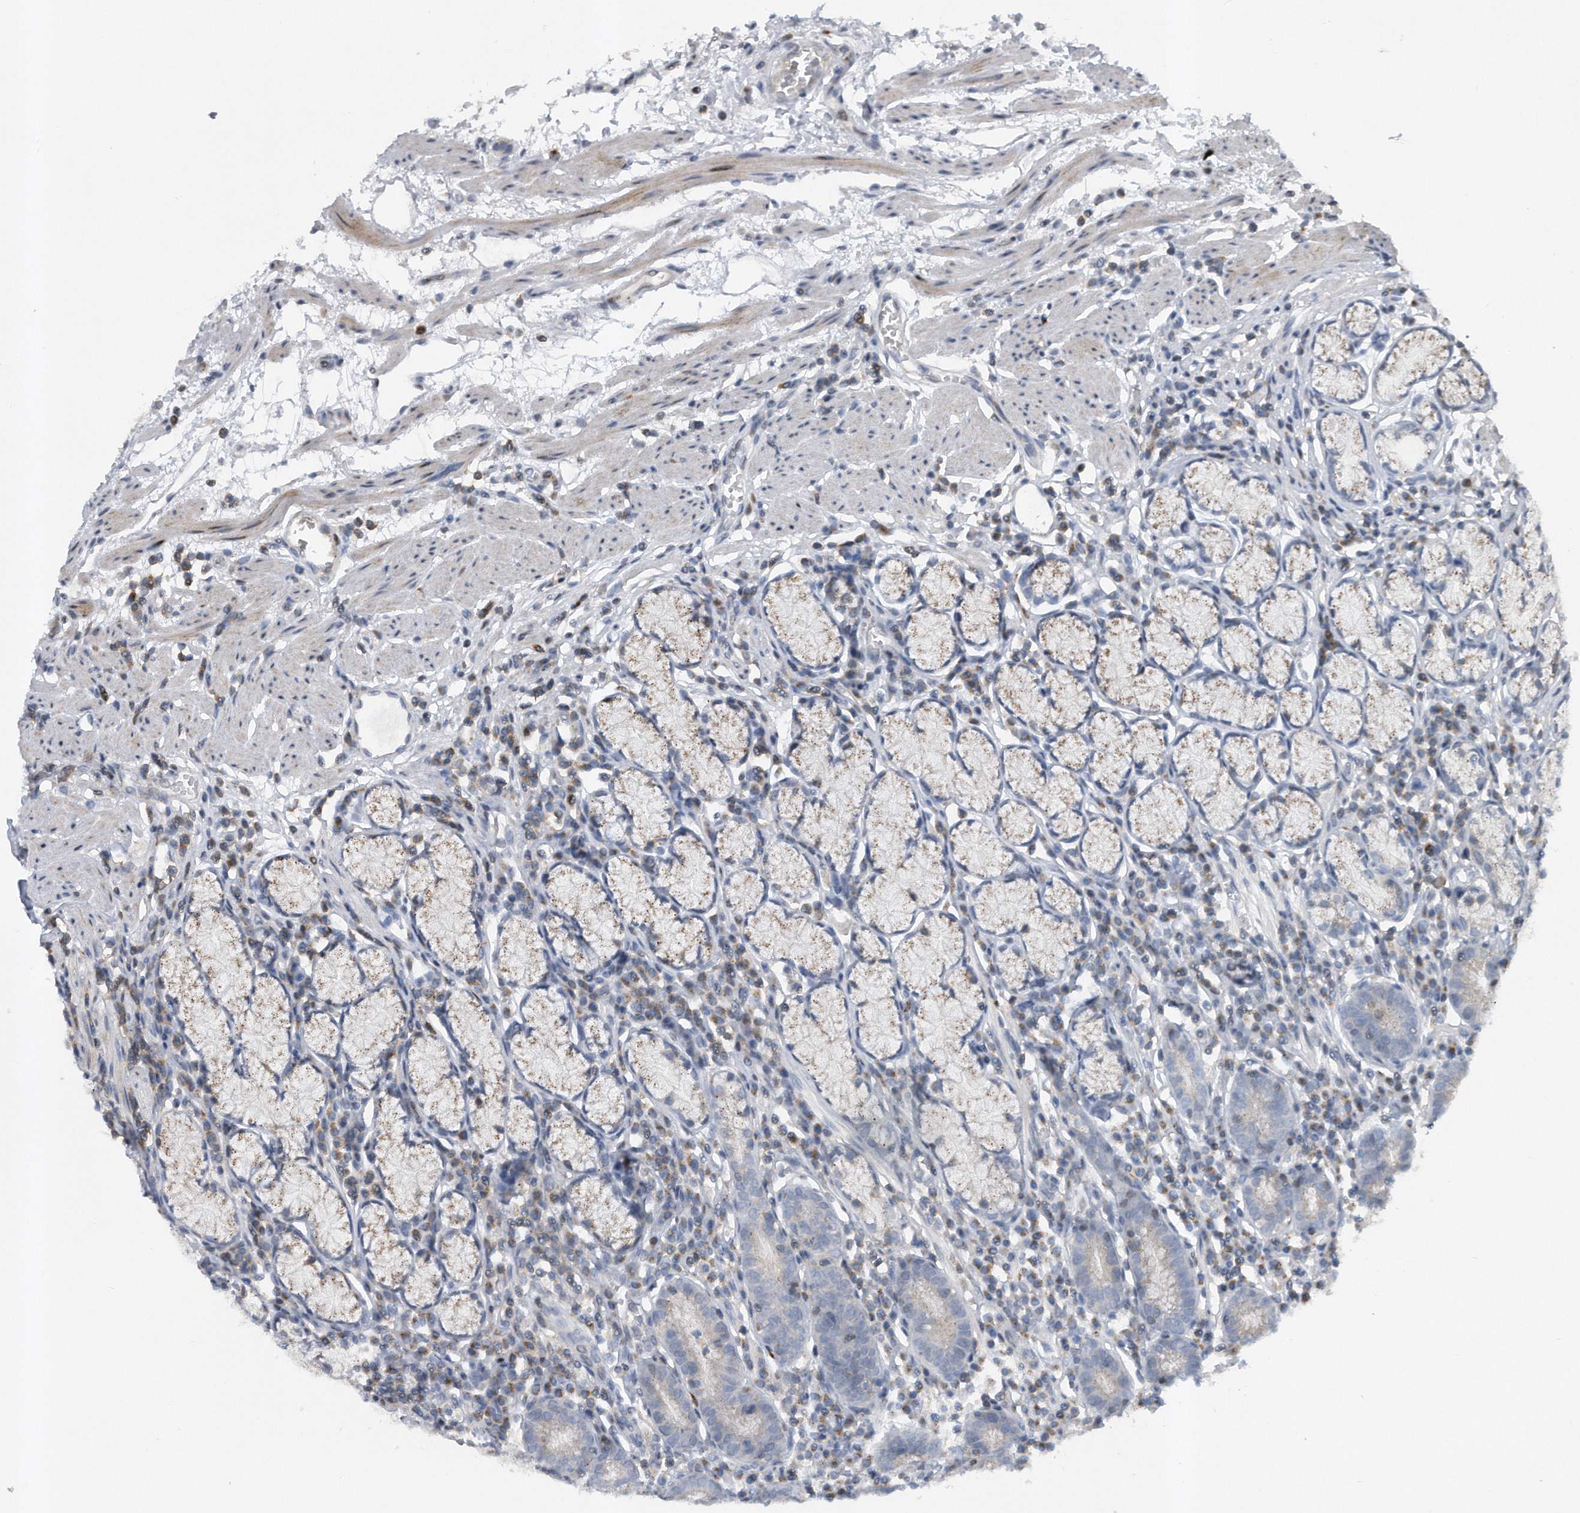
{"staining": {"intensity": "weak", "quantity": "25%-75%", "location": "cytoplasmic/membranous"}, "tissue": "stomach", "cell_type": "Glandular cells", "image_type": "normal", "snomed": [{"axis": "morphology", "description": "Normal tissue, NOS"}, {"axis": "topography", "description": "Stomach"}], "caption": "Glandular cells exhibit low levels of weak cytoplasmic/membranous expression in approximately 25%-75% of cells in benign human stomach. The staining was performed using DAB (3,3'-diaminobenzidine), with brown indicating positive protein expression. Nuclei are stained blue with hematoxylin.", "gene": "PGBD2", "patient": {"sex": "male", "age": 55}}